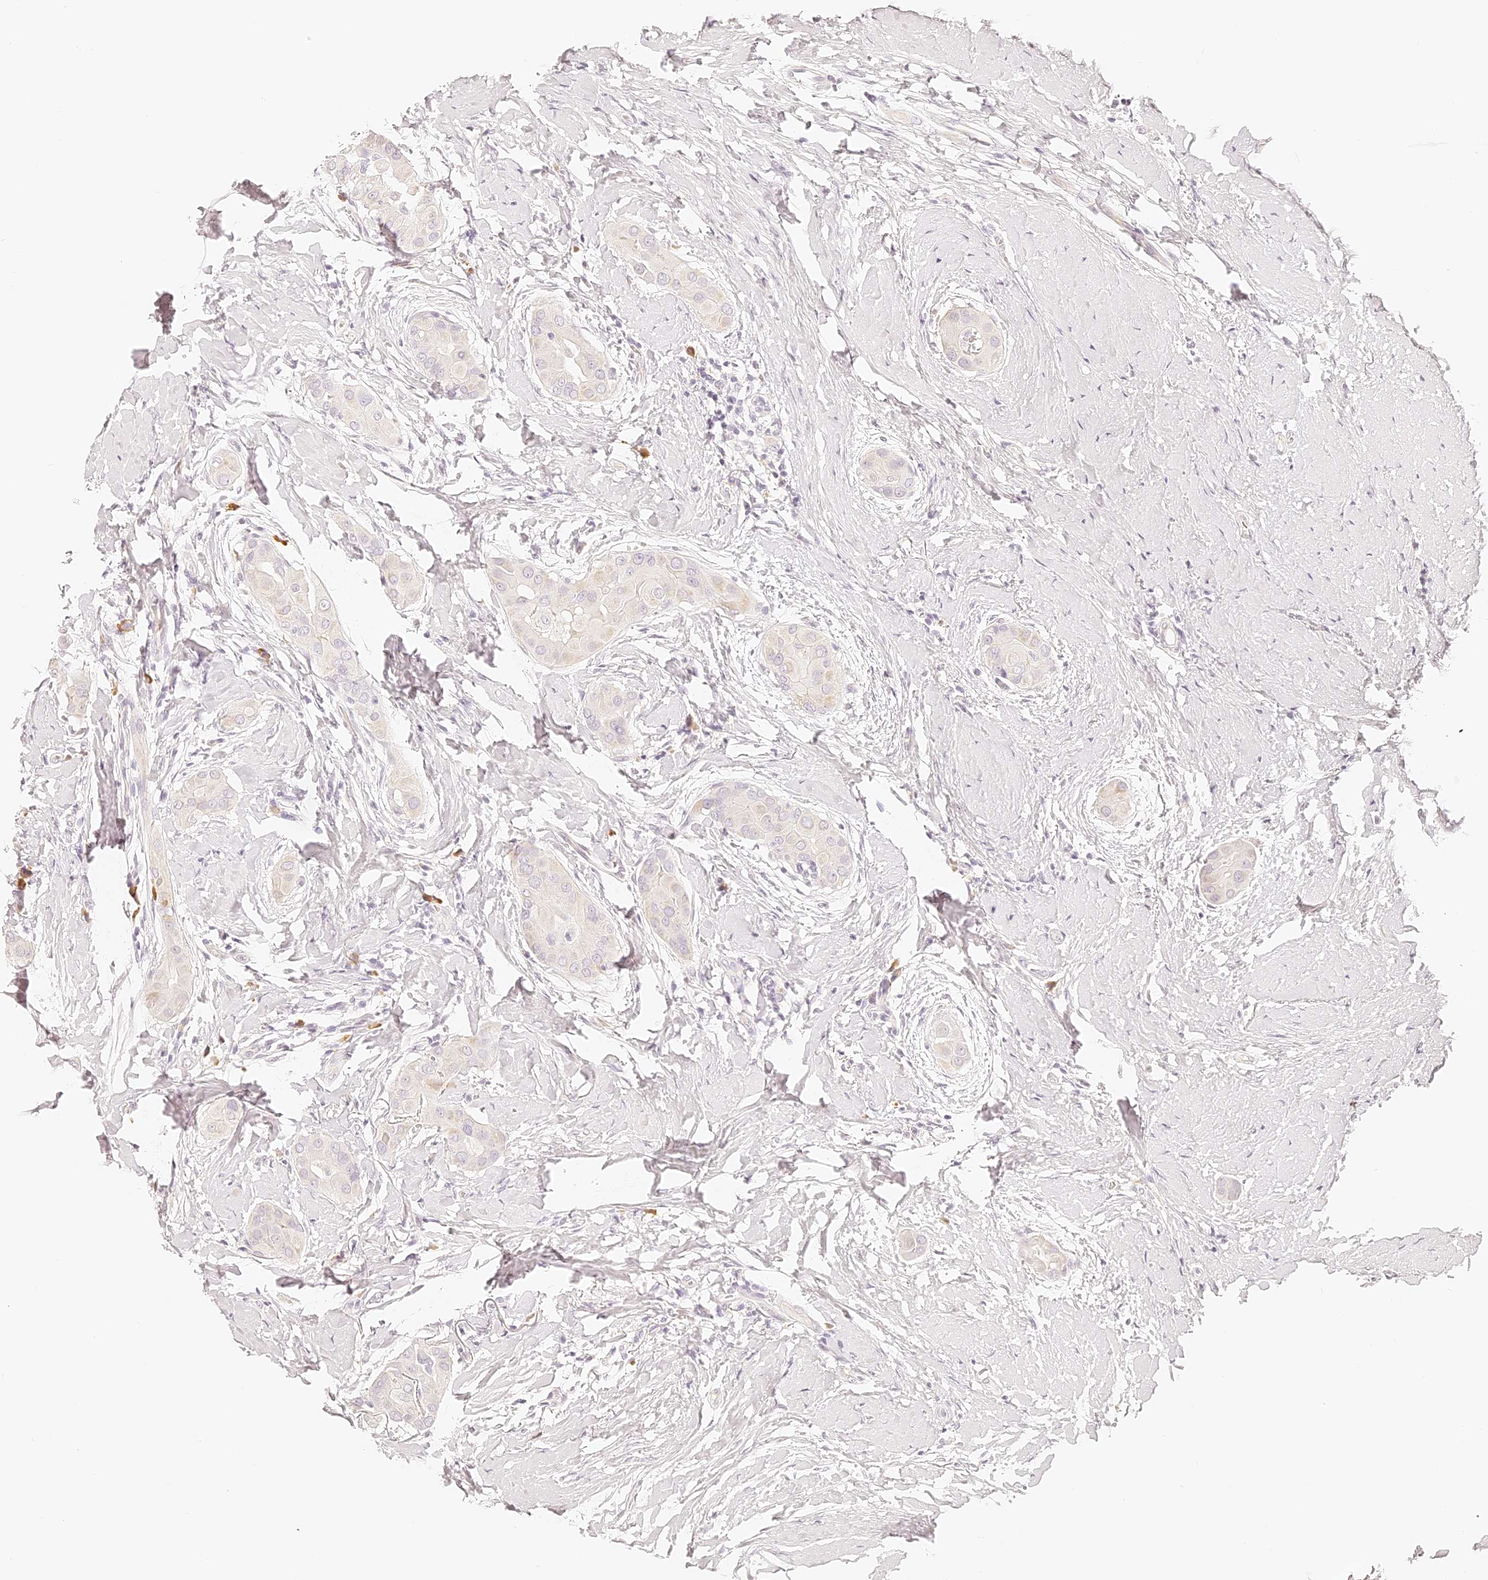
{"staining": {"intensity": "negative", "quantity": "none", "location": "none"}, "tissue": "thyroid cancer", "cell_type": "Tumor cells", "image_type": "cancer", "snomed": [{"axis": "morphology", "description": "Papillary adenocarcinoma, NOS"}, {"axis": "topography", "description": "Thyroid gland"}], "caption": "Tumor cells are negative for protein expression in human thyroid papillary adenocarcinoma.", "gene": "TRIM45", "patient": {"sex": "male", "age": 33}}